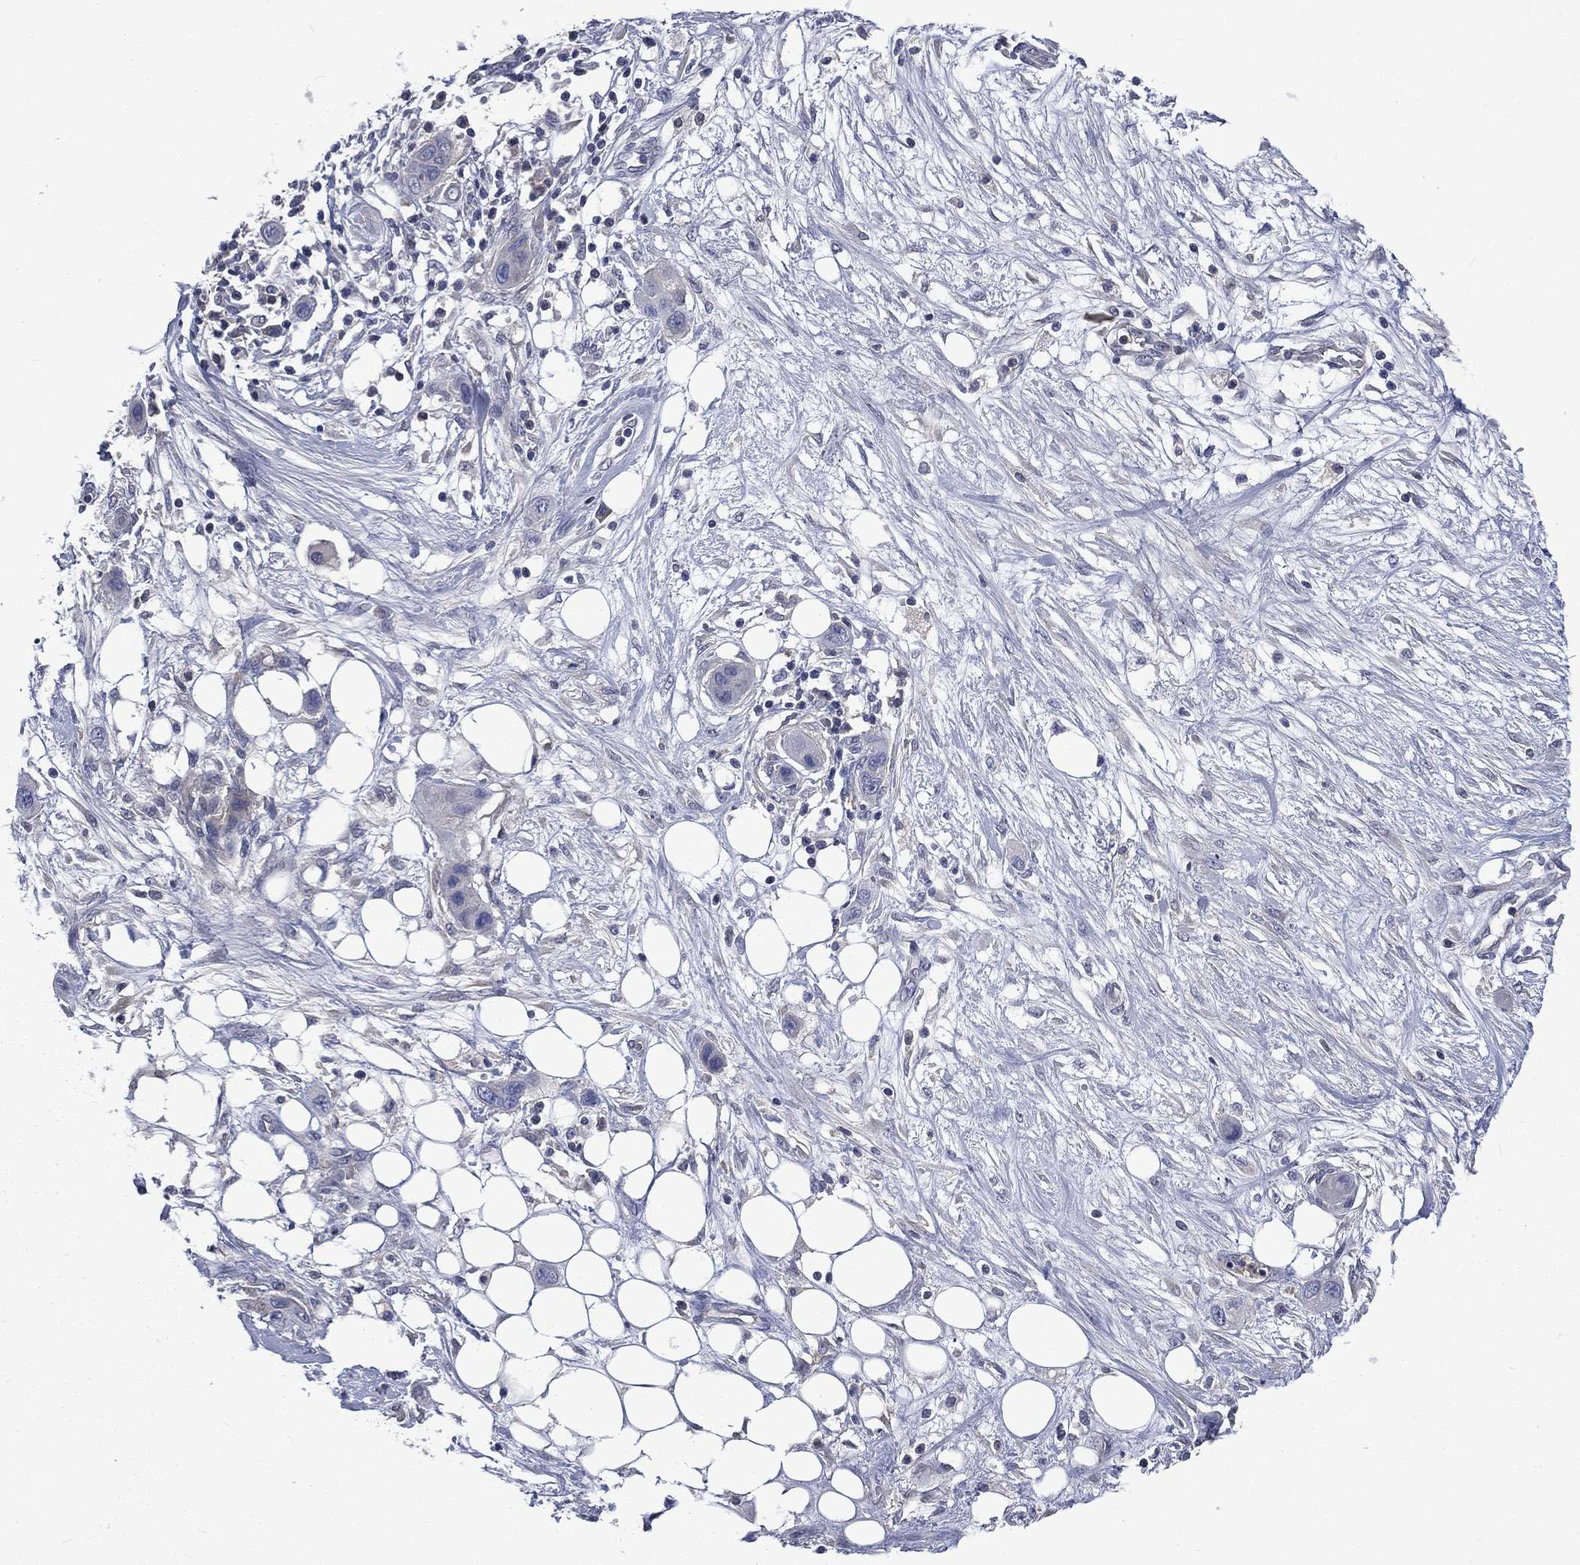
{"staining": {"intensity": "negative", "quantity": "none", "location": "none"}, "tissue": "skin cancer", "cell_type": "Tumor cells", "image_type": "cancer", "snomed": [{"axis": "morphology", "description": "Squamous cell carcinoma, NOS"}, {"axis": "topography", "description": "Skin"}], "caption": "Tumor cells are negative for brown protein staining in squamous cell carcinoma (skin). (Brightfield microscopy of DAB (3,3'-diaminobenzidine) immunohistochemistry at high magnification).", "gene": "CA12", "patient": {"sex": "male", "age": 79}}